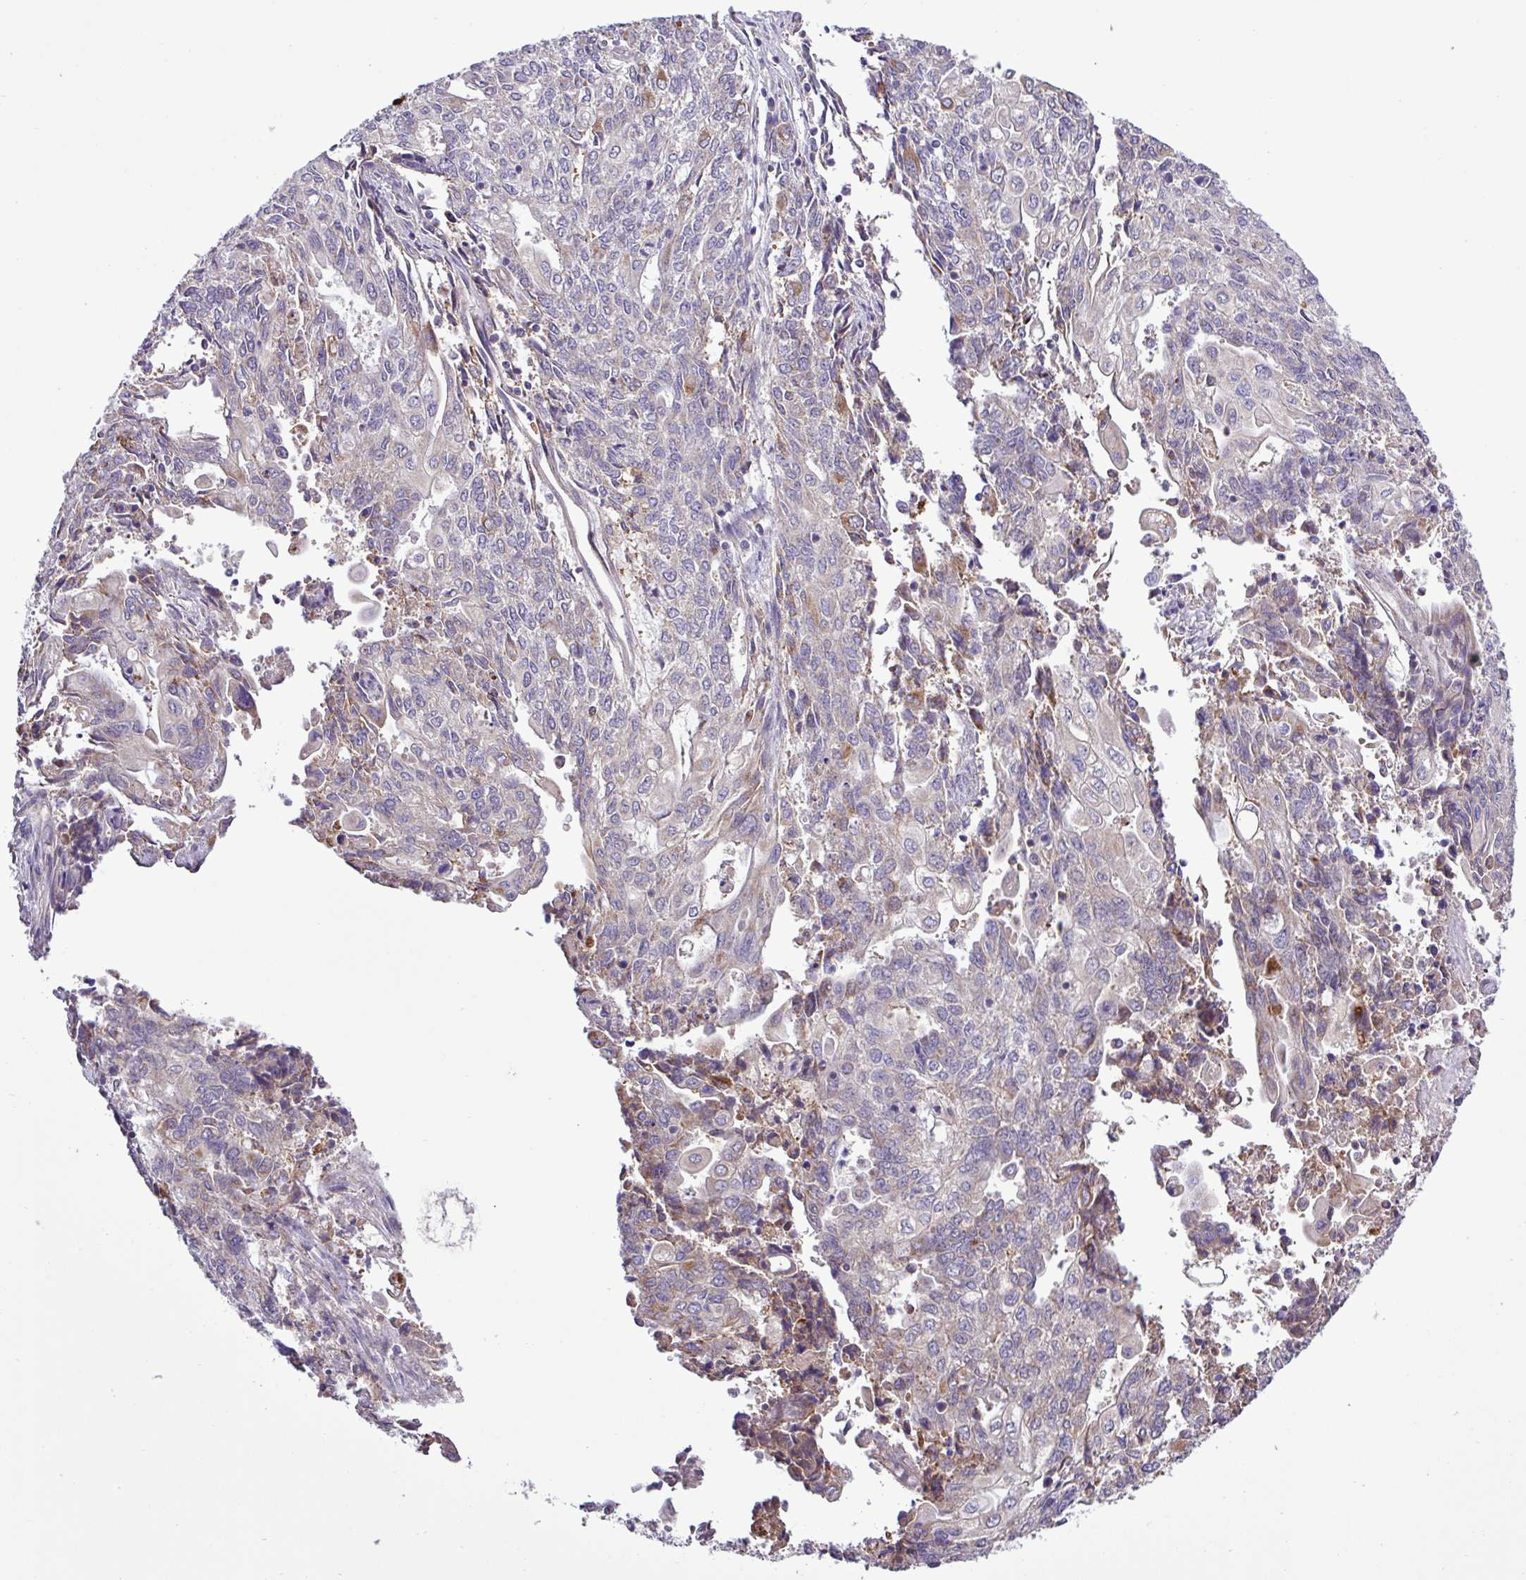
{"staining": {"intensity": "moderate", "quantity": "<25%", "location": "cytoplasmic/membranous"}, "tissue": "endometrial cancer", "cell_type": "Tumor cells", "image_type": "cancer", "snomed": [{"axis": "morphology", "description": "Adenocarcinoma, NOS"}, {"axis": "topography", "description": "Endometrium"}], "caption": "Immunohistochemistry (IHC) of adenocarcinoma (endometrial) shows low levels of moderate cytoplasmic/membranous positivity in approximately <25% of tumor cells.", "gene": "CWH43", "patient": {"sex": "female", "age": 54}}